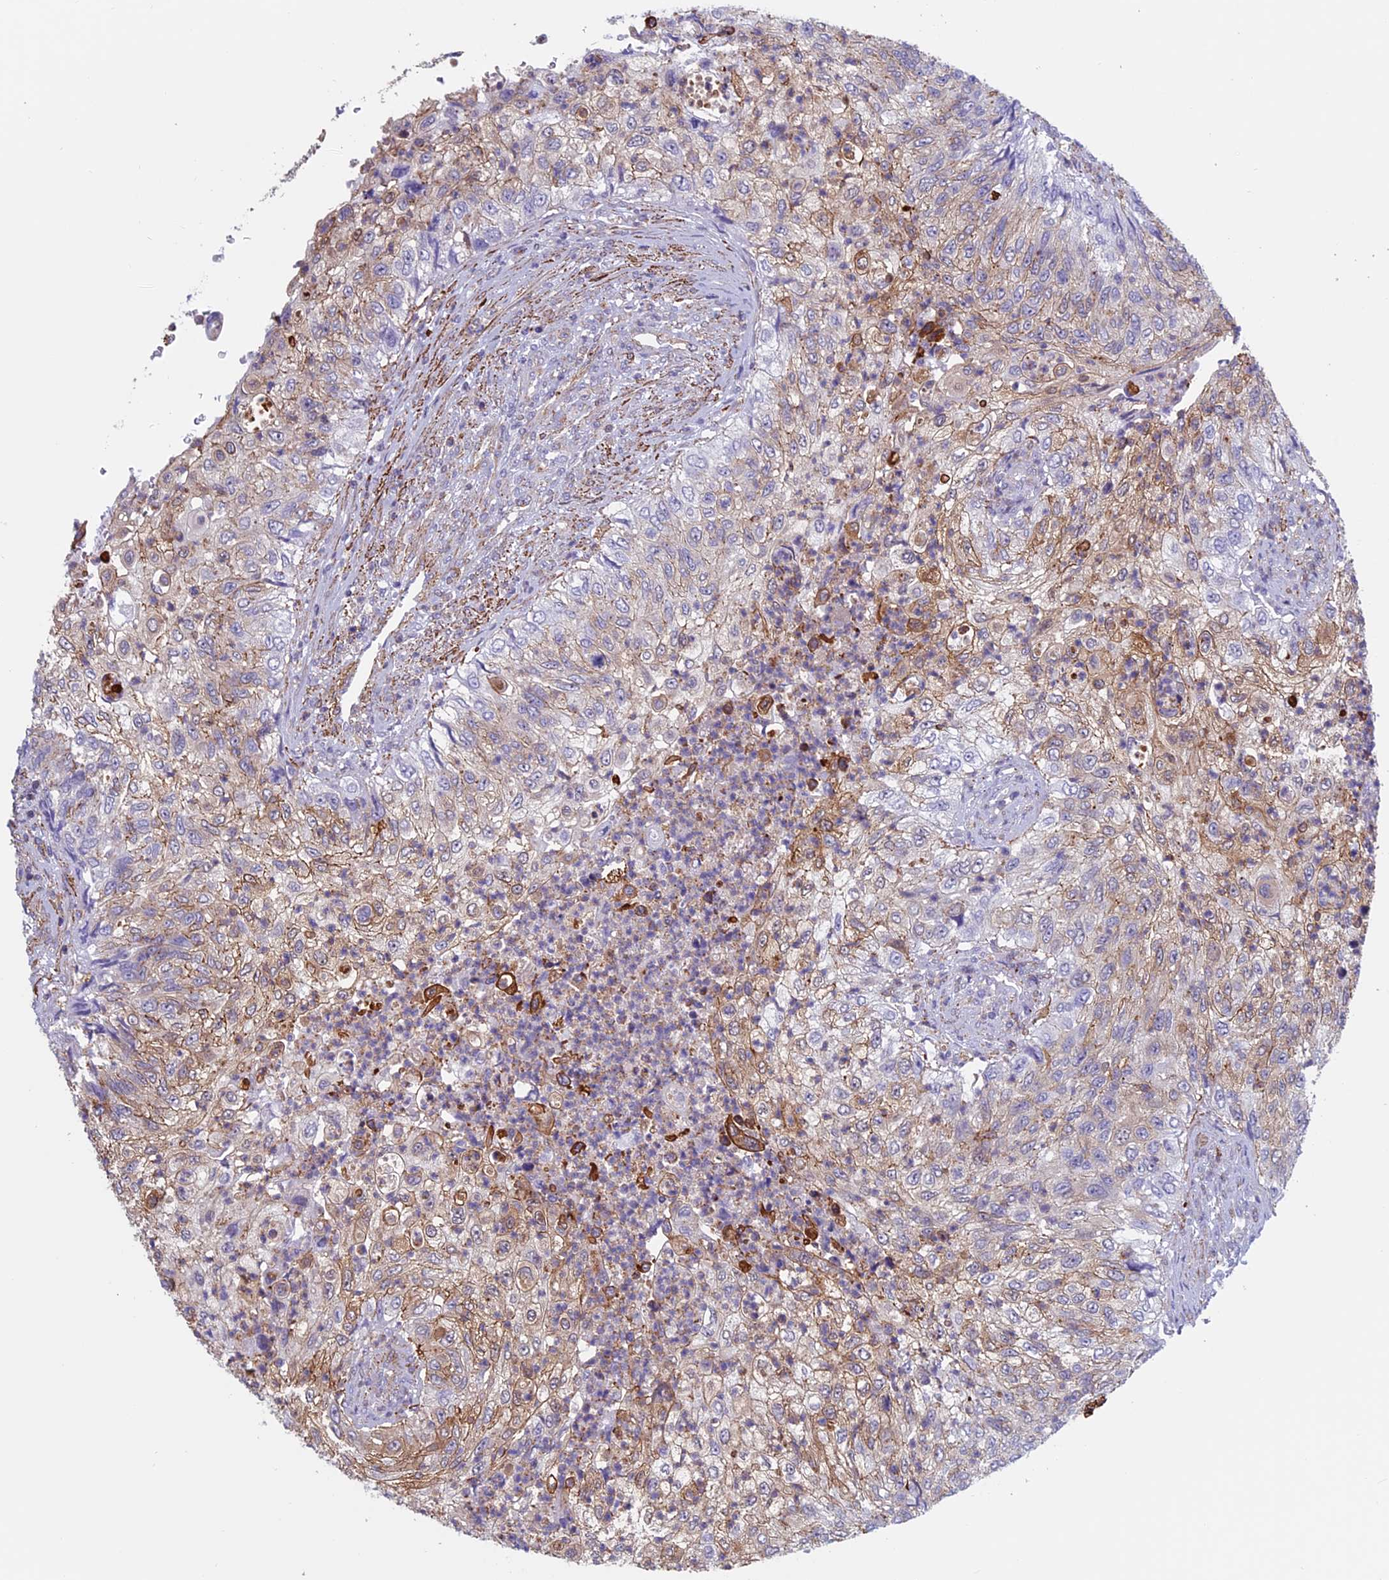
{"staining": {"intensity": "weak", "quantity": "25%-75%", "location": "cytoplasmic/membranous"}, "tissue": "urothelial cancer", "cell_type": "Tumor cells", "image_type": "cancer", "snomed": [{"axis": "morphology", "description": "Urothelial carcinoma, High grade"}, {"axis": "topography", "description": "Urinary bladder"}], "caption": "The histopathology image demonstrates staining of urothelial carcinoma (high-grade), revealing weak cytoplasmic/membranous protein expression (brown color) within tumor cells.", "gene": "ANGPTL2", "patient": {"sex": "female", "age": 60}}